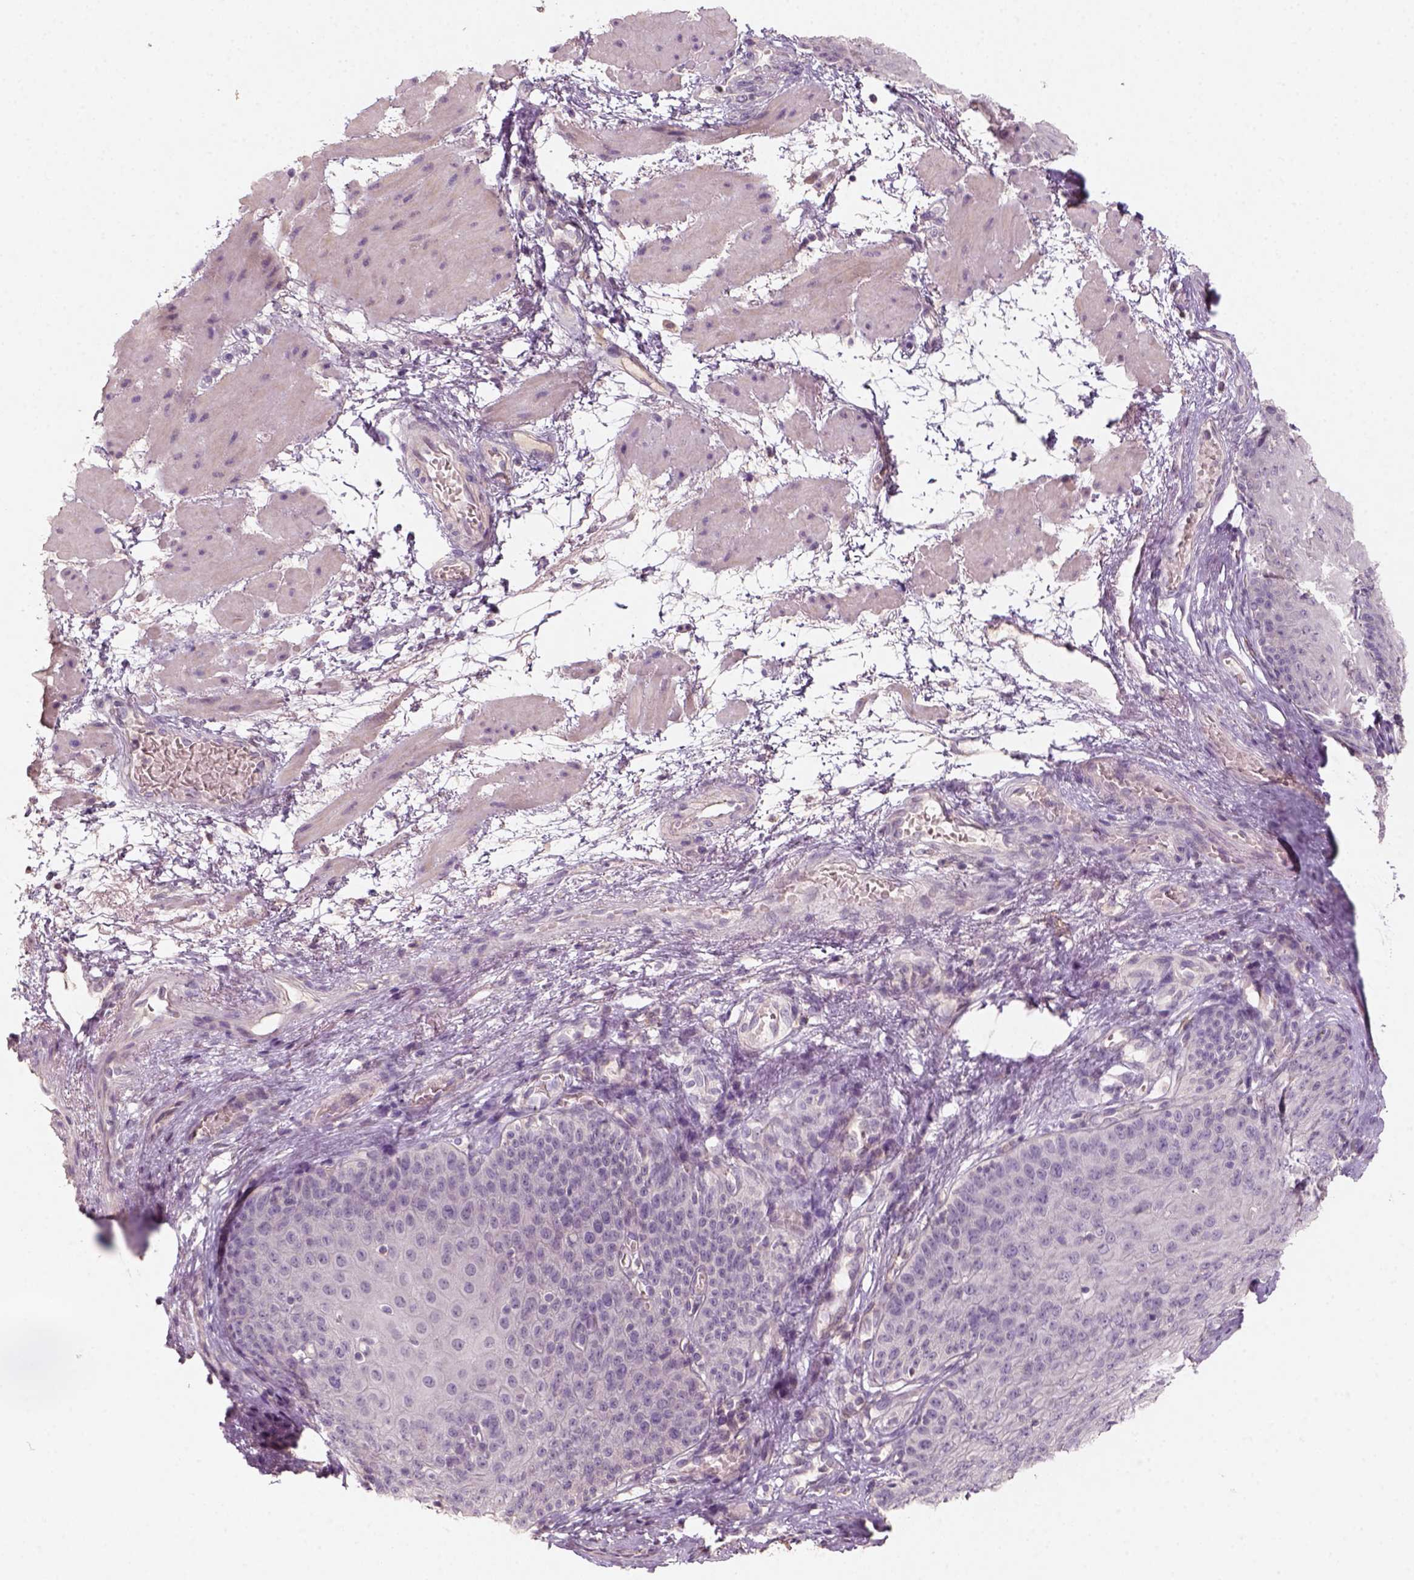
{"staining": {"intensity": "negative", "quantity": "none", "location": "none"}, "tissue": "esophagus", "cell_type": "Squamous epithelial cells", "image_type": "normal", "snomed": [{"axis": "morphology", "description": "Normal tissue, NOS"}, {"axis": "topography", "description": "Esophagus"}], "caption": "IHC of benign esophagus exhibits no positivity in squamous epithelial cells. The staining was performed using DAB (3,3'-diaminobenzidine) to visualize the protein expression in brown, while the nuclei were stained in blue with hematoxylin (Magnification: 20x).", "gene": "AQP9", "patient": {"sex": "male", "age": 71}}